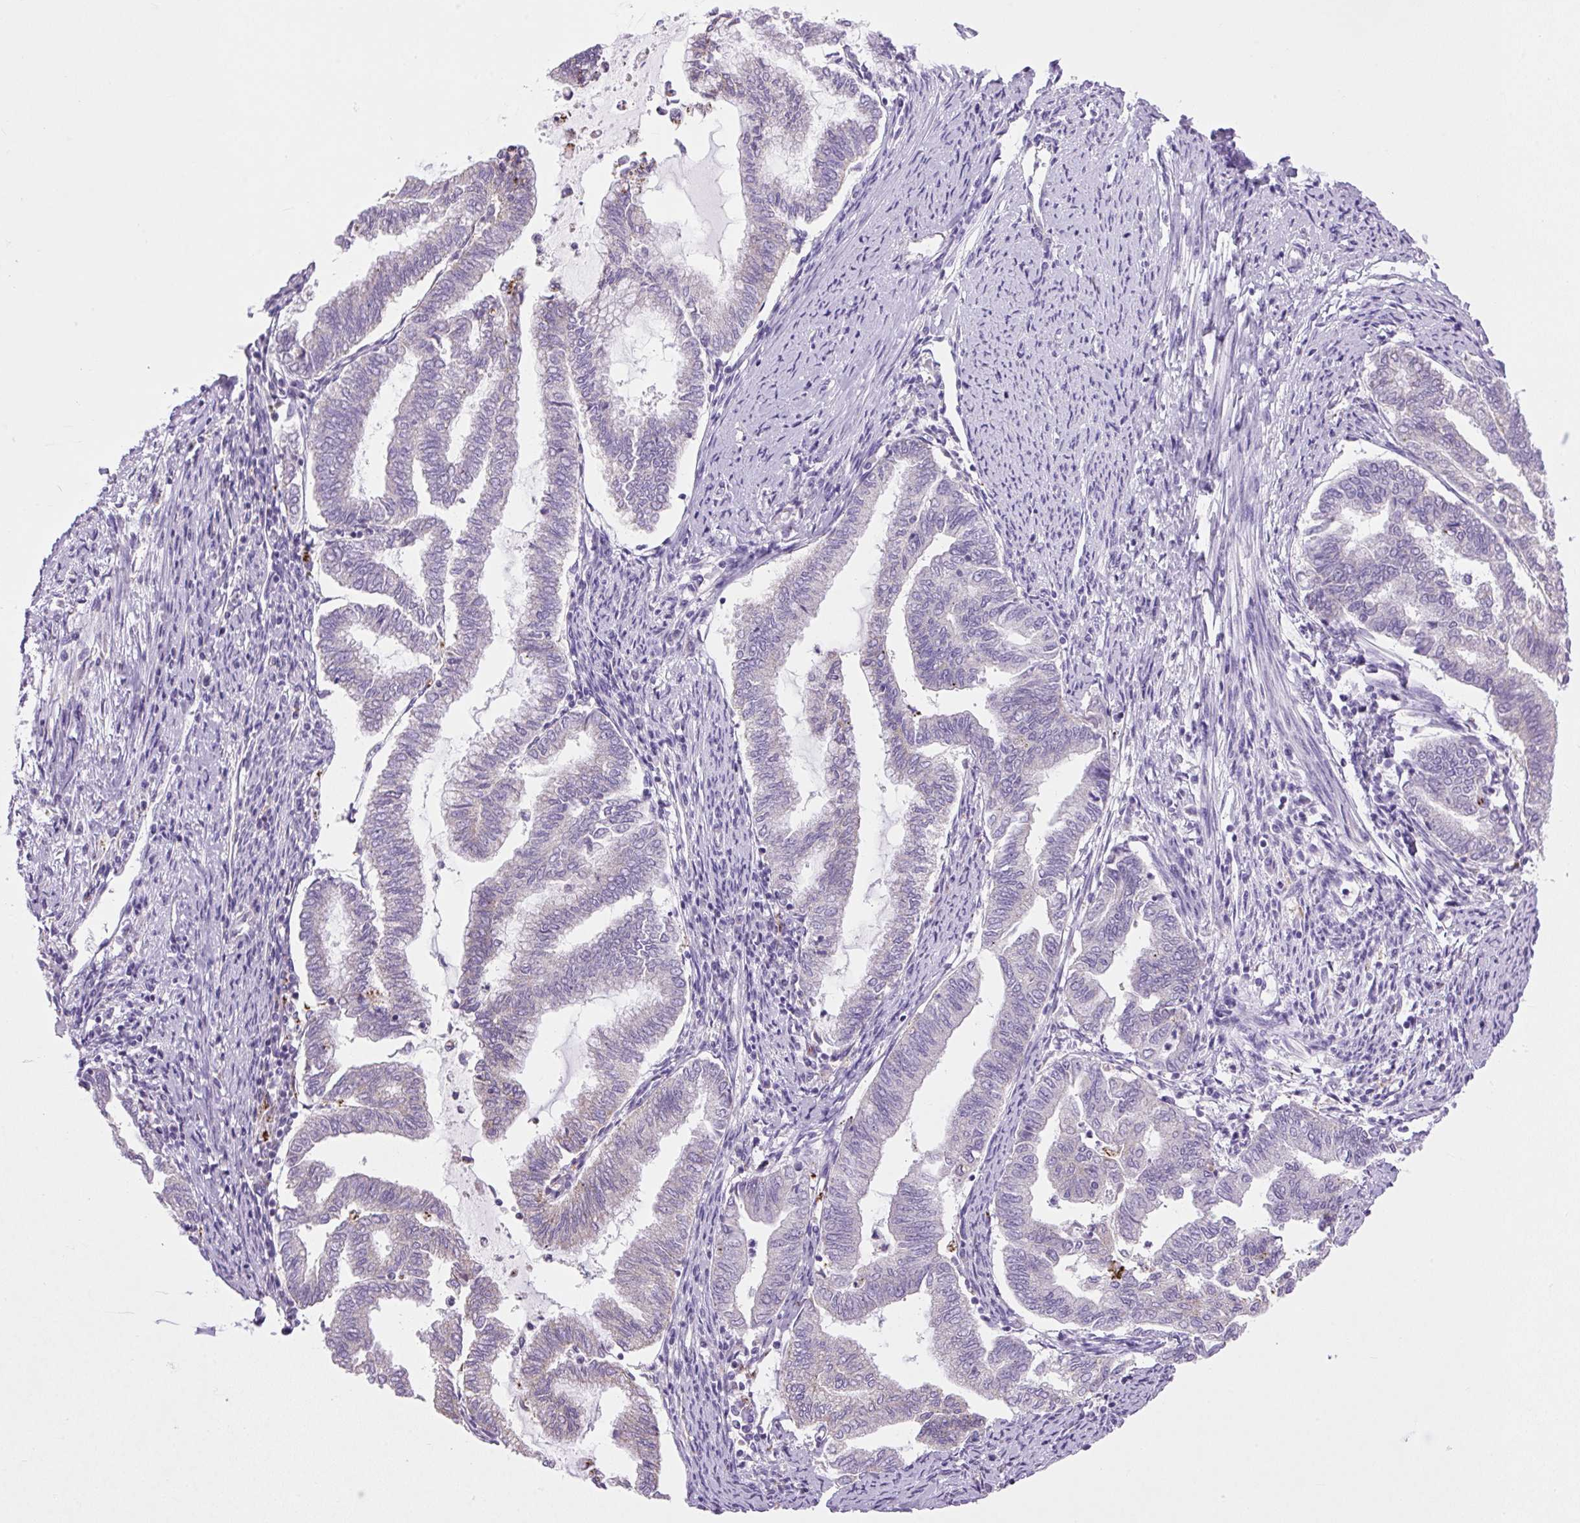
{"staining": {"intensity": "negative", "quantity": "none", "location": "none"}, "tissue": "endometrial cancer", "cell_type": "Tumor cells", "image_type": "cancer", "snomed": [{"axis": "morphology", "description": "Adenocarcinoma, NOS"}, {"axis": "topography", "description": "Endometrium"}], "caption": "This histopathology image is of endometrial adenocarcinoma stained with immunohistochemistry to label a protein in brown with the nuclei are counter-stained blue. There is no expression in tumor cells.", "gene": "RNASE10", "patient": {"sex": "female", "age": 79}}